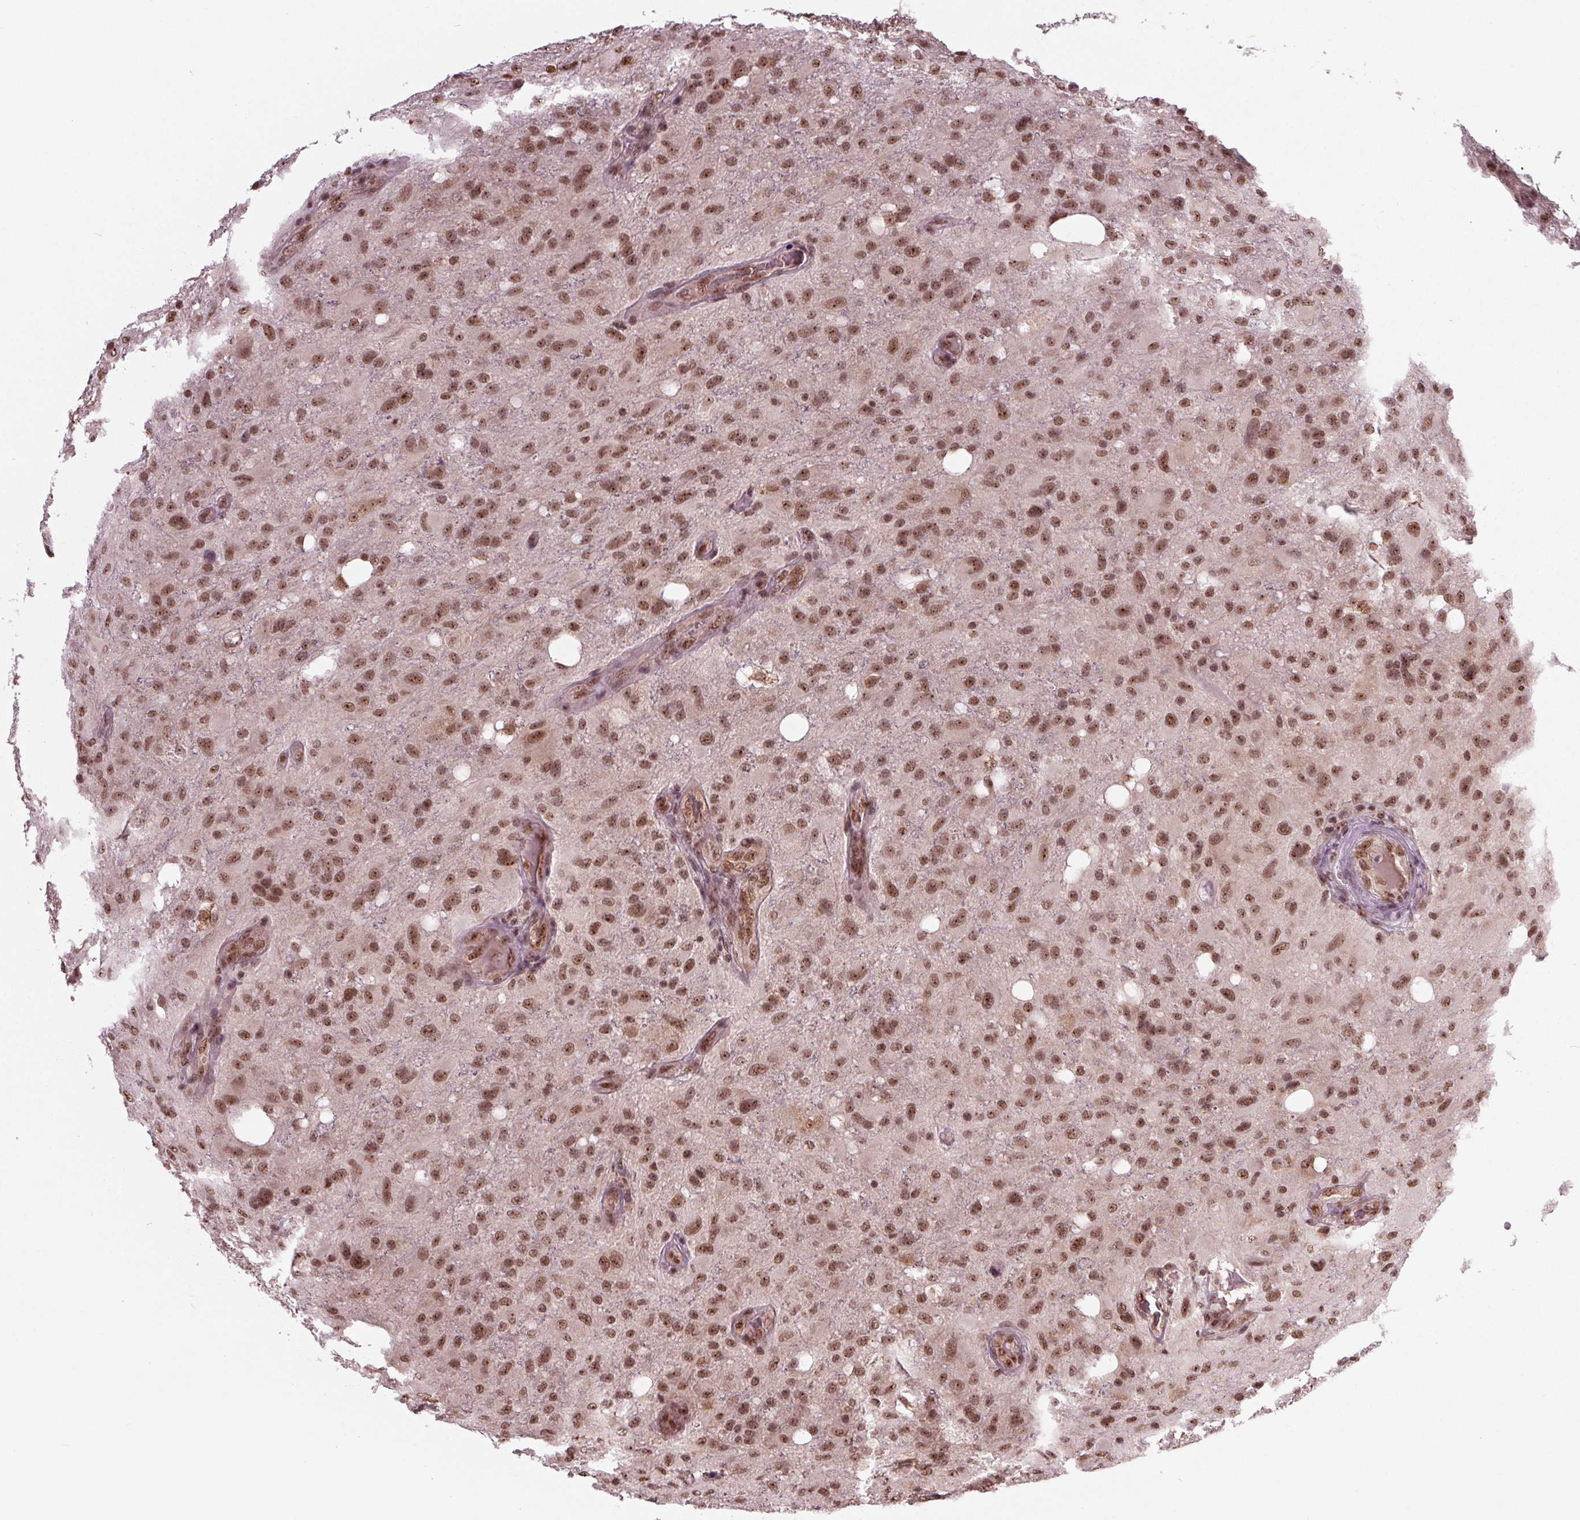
{"staining": {"intensity": "strong", "quantity": ">75%", "location": "nuclear"}, "tissue": "glioma", "cell_type": "Tumor cells", "image_type": "cancer", "snomed": [{"axis": "morphology", "description": "Glioma, malignant, High grade"}, {"axis": "topography", "description": "Brain"}], "caption": "Human glioma stained with a protein marker displays strong staining in tumor cells.", "gene": "DDX41", "patient": {"sex": "male", "age": 53}}